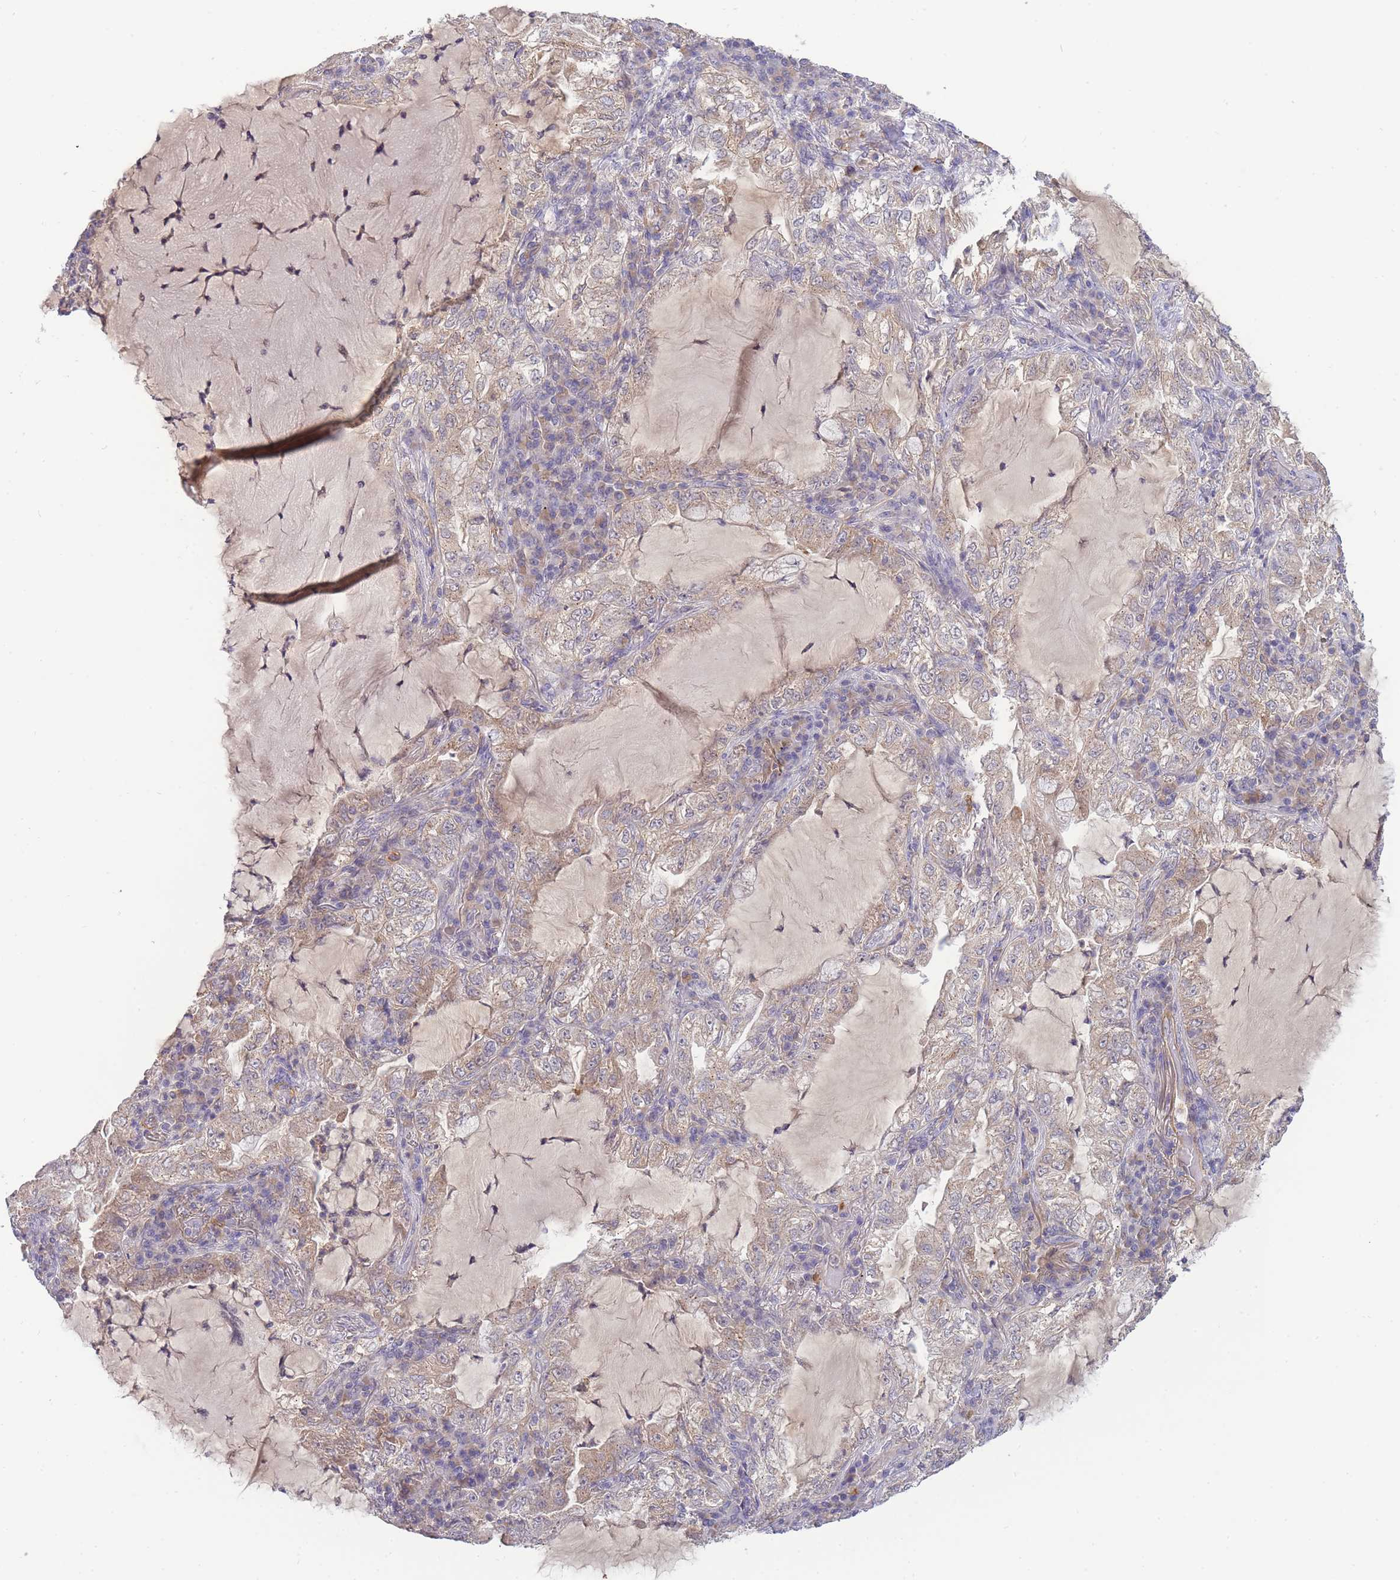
{"staining": {"intensity": "negative", "quantity": "none", "location": "none"}, "tissue": "lung cancer", "cell_type": "Tumor cells", "image_type": "cancer", "snomed": [{"axis": "morphology", "description": "Adenocarcinoma, NOS"}, {"axis": "topography", "description": "Lung"}], "caption": "A high-resolution histopathology image shows immunohistochemistry staining of lung adenocarcinoma, which displays no significant staining in tumor cells. (DAB immunohistochemistry (IHC) with hematoxylin counter stain).", "gene": "NDUFAF5", "patient": {"sex": "female", "age": 73}}